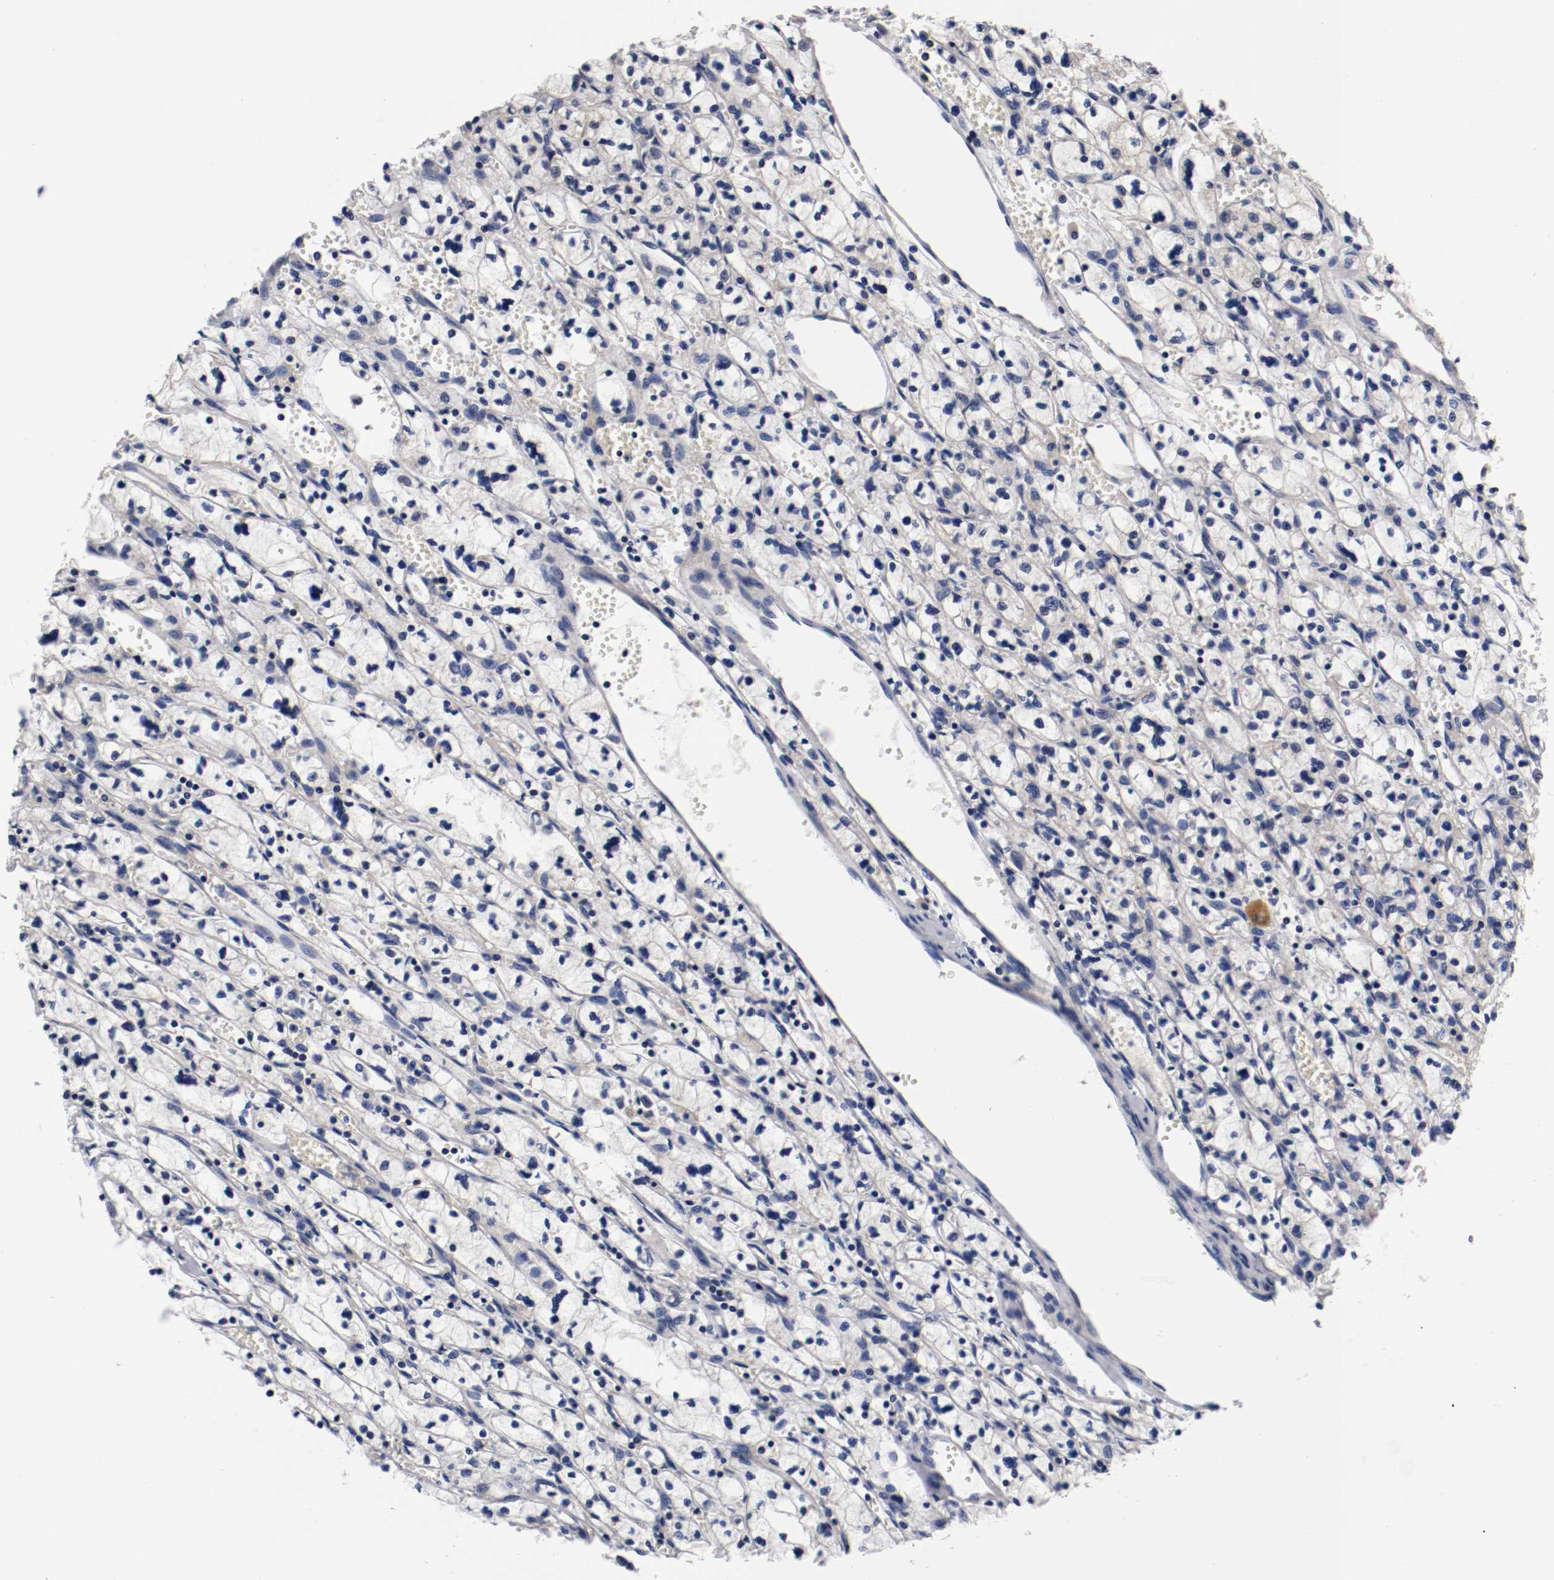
{"staining": {"intensity": "negative", "quantity": "none", "location": "none"}, "tissue": "renal cancer", "cell_type": "Tumor cells", "image_type": "cancer", "snomed": [{"axis": "morphology", "description": "Adenocarcinoma, NOS"}, {"axis": "topography", "description": "Kidney"}], "caption": "Immunohistochemistry (IHC) image of neoplastic tissue: human renal cancer stained with DAB (3,3'-diaminobenzidine) demonstrates no significant protein expression in tumor cells.", "gene": "PCSK6", "patient": {"sex": "female", "age": 83}}